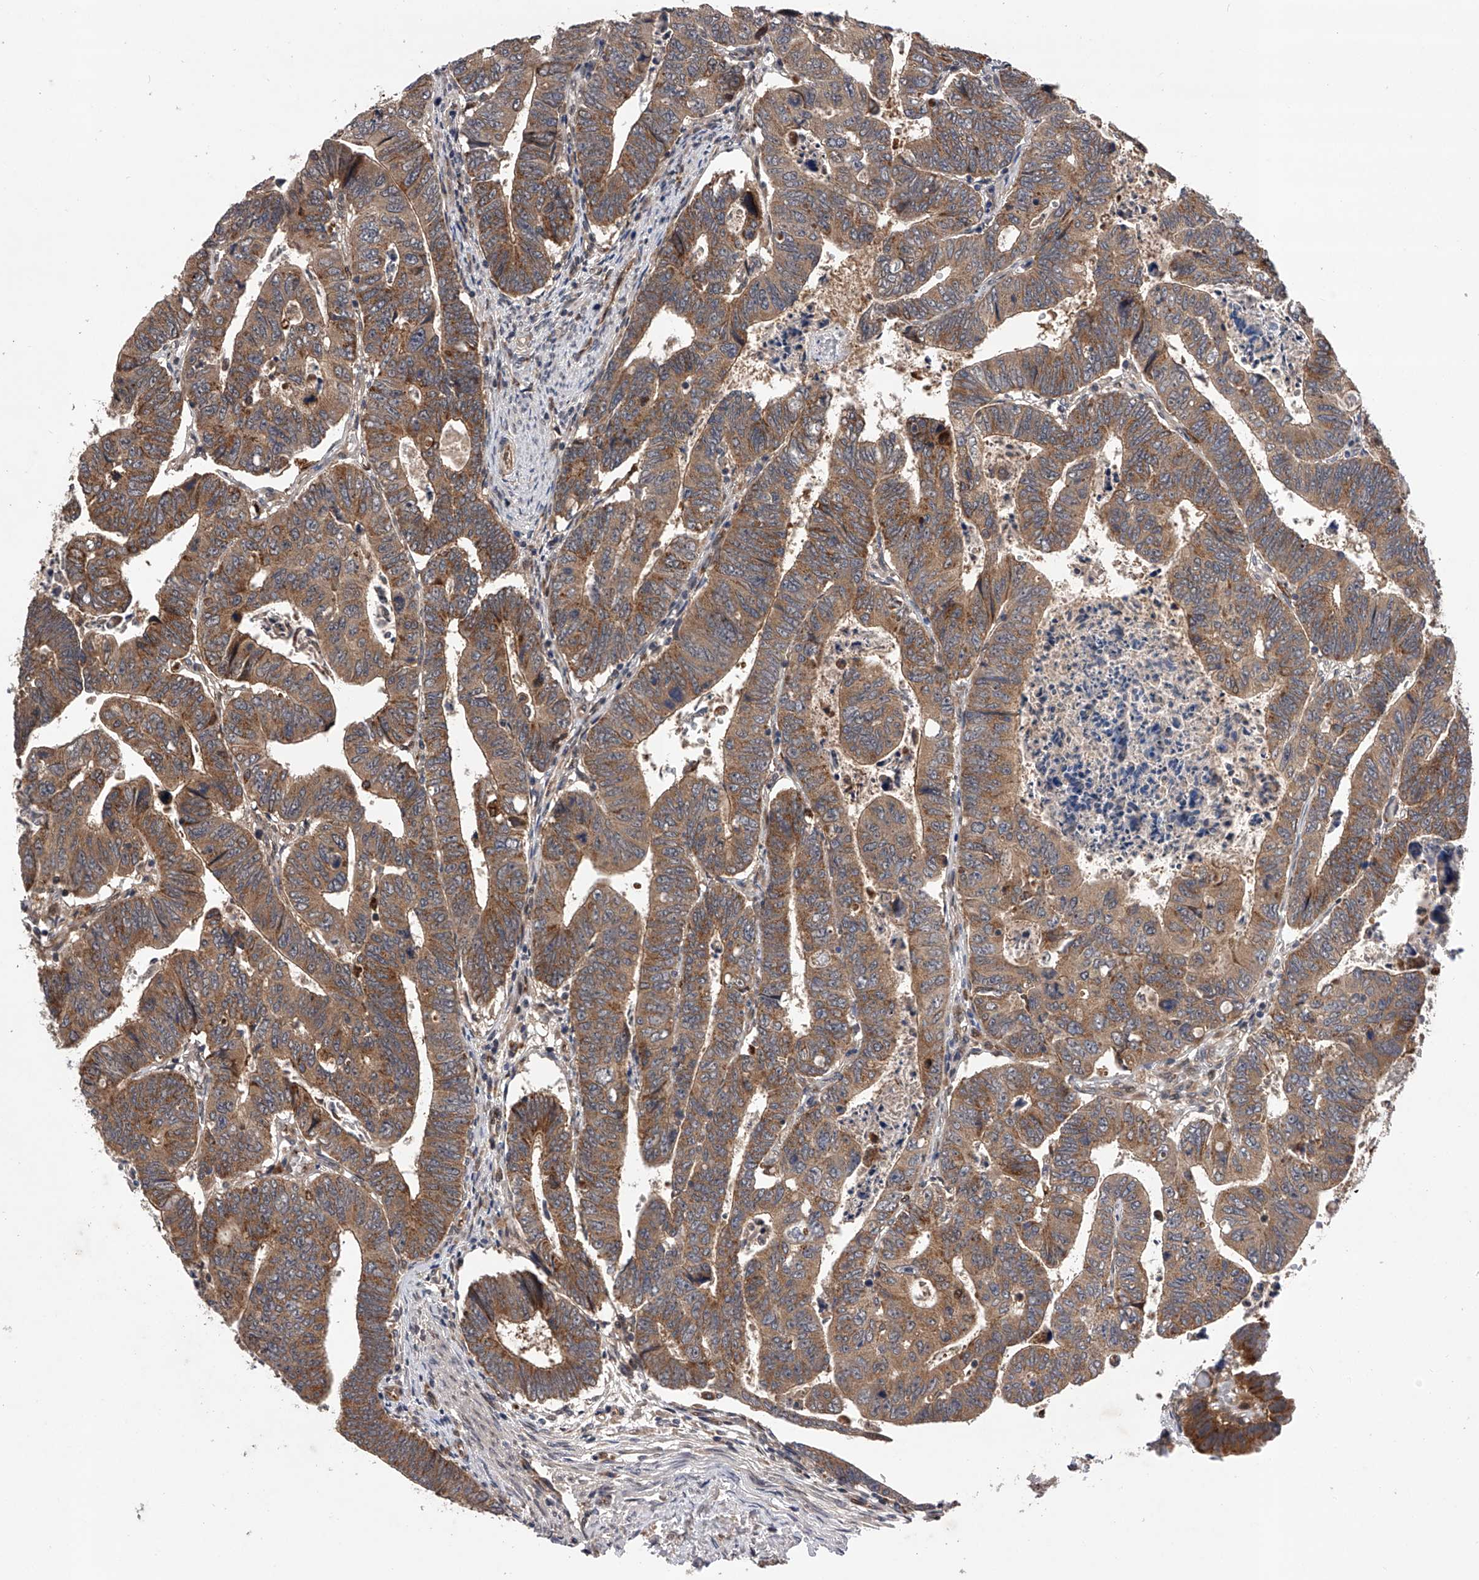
{"staining": {"intensity": "moderate", "quantity": ">75%", "location": "cytoplasmic/membranous"}, "tissue": "colorectal cancer", "cell_type": "Tumor cells", "image_type": "cancer", "snomed": [{"axis": "morphology", "description": "Normal tissue, NOS"}, {"axis": "morphology", "description": "Adenocarcinoma, NOS"}, {"axis": "topography", "description": "Rectum"}], "caption": "Immunohistochemistry (IHC) image of neoplastic tissue: colorectal adenocarcinoma stained using IHC displays medium levels of moderate protein expression localized specifically in the cytoplasmic/membranous of tumor cells, appearing as a cytoplasmic/membranous brown color.", "gene": "MAP3K11", "patient": {"sex": "female", "age": 65}}